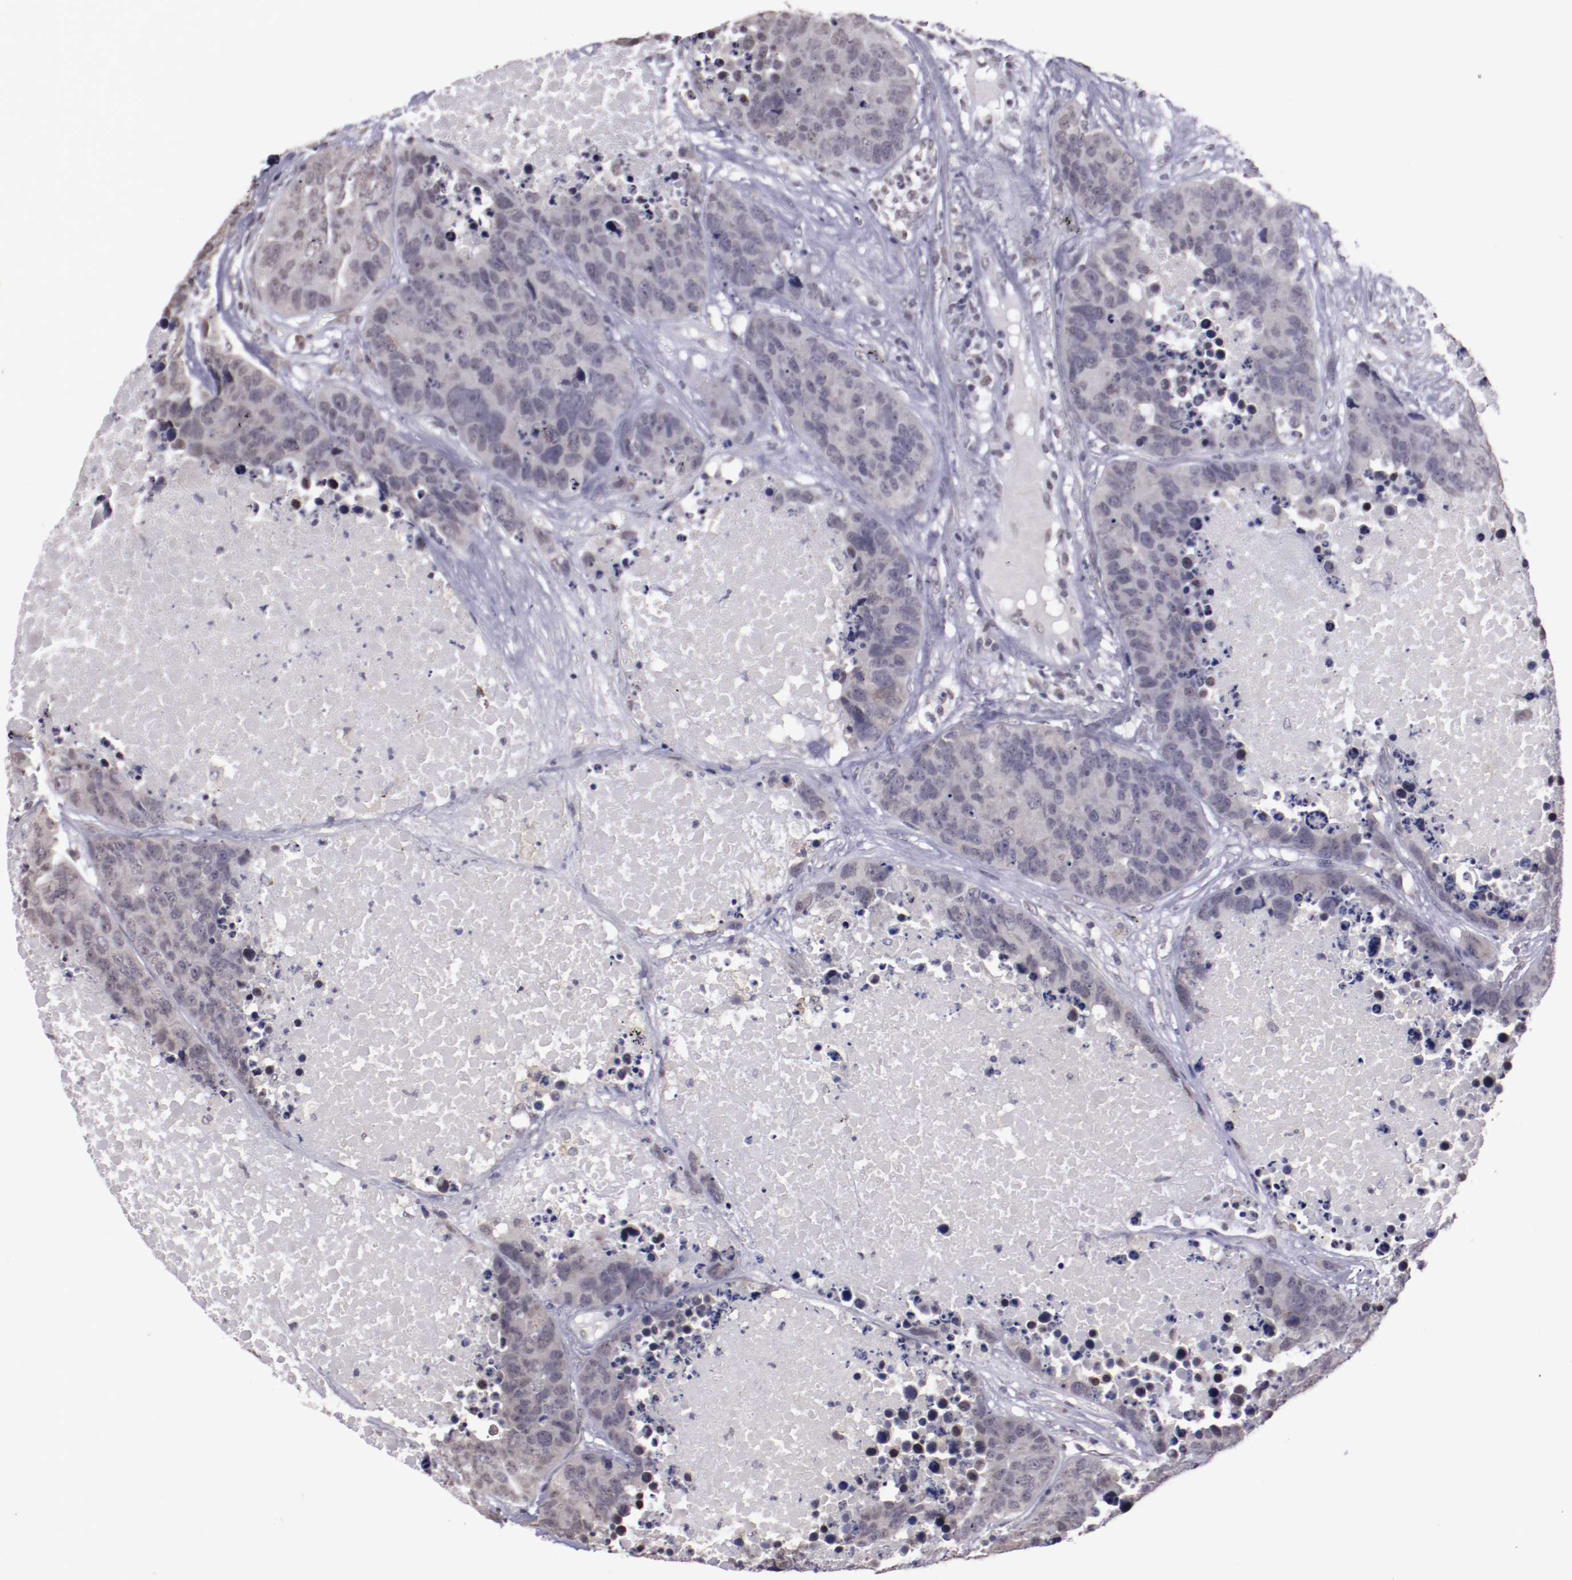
{"staining": {"intensity": "weak", "quantity": "<25%", "location": "cytoplasmic/membranous"}, "tissue": "carcinoid", "cell_type": "Tumor cells", "image_type": "cancer", "snomed": [{"axis": "morphology", "description": "Carcinoid, malignant, NOS"}, {"axis": "topography", "description": "Lung"}], "caption": "An immunohistochemistry photomicrograph of carcinoid (malignant) is shown. There is no staining in tumor cells of carcinoid (malignant).", "gene": "NRXN3", "patient": {"sex": "male", "age": 60}}